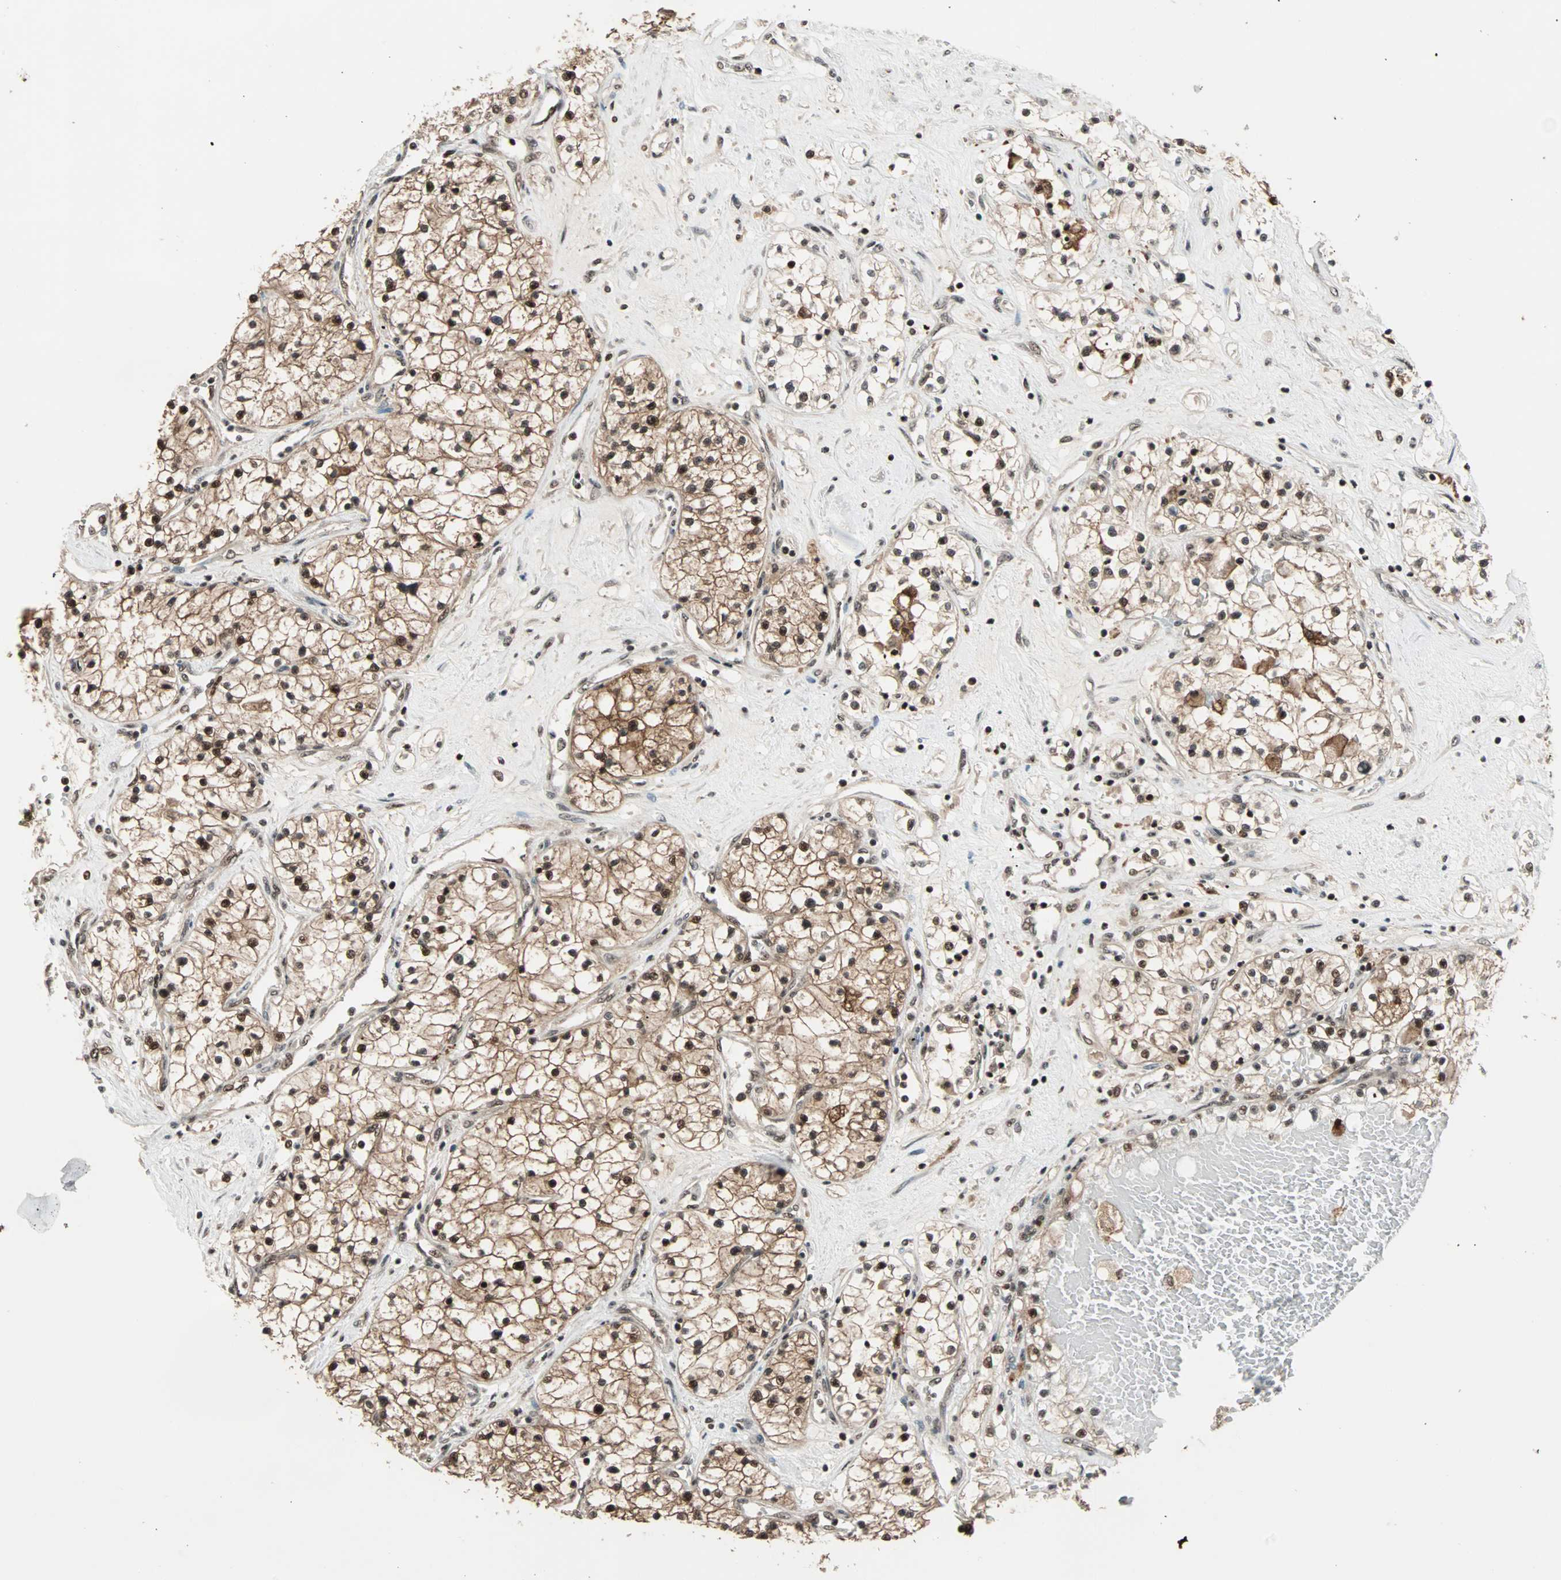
{"staining": {"intensity": "strong", "quantity": ">75%", "location": "cytoplasmic/membranous,nuclear"}, "tissue": "renal cancer", "cell_type": "Tumor cells", "image_type": "cancer", "snomed": [{"axis": "morphology", "description": "Adenocarcinoma, NOS"}, {"axis": "topography", "description": "Kidney"}], "caption": "Immunohistochemical staining of human renal cancer (adenocarcinoma) displays high levels of strong cytoplasmic/membranous and nuclear protein positivity in about >75% of tumor cells. (Stains: DAB (3,3'-diaminobenzidine) in brown, nuclei in blue, Microscopy: brightfield microscopy at high magnification).", "gene": "ZNF44", "patient": {"sex": "male", "age": 68}}